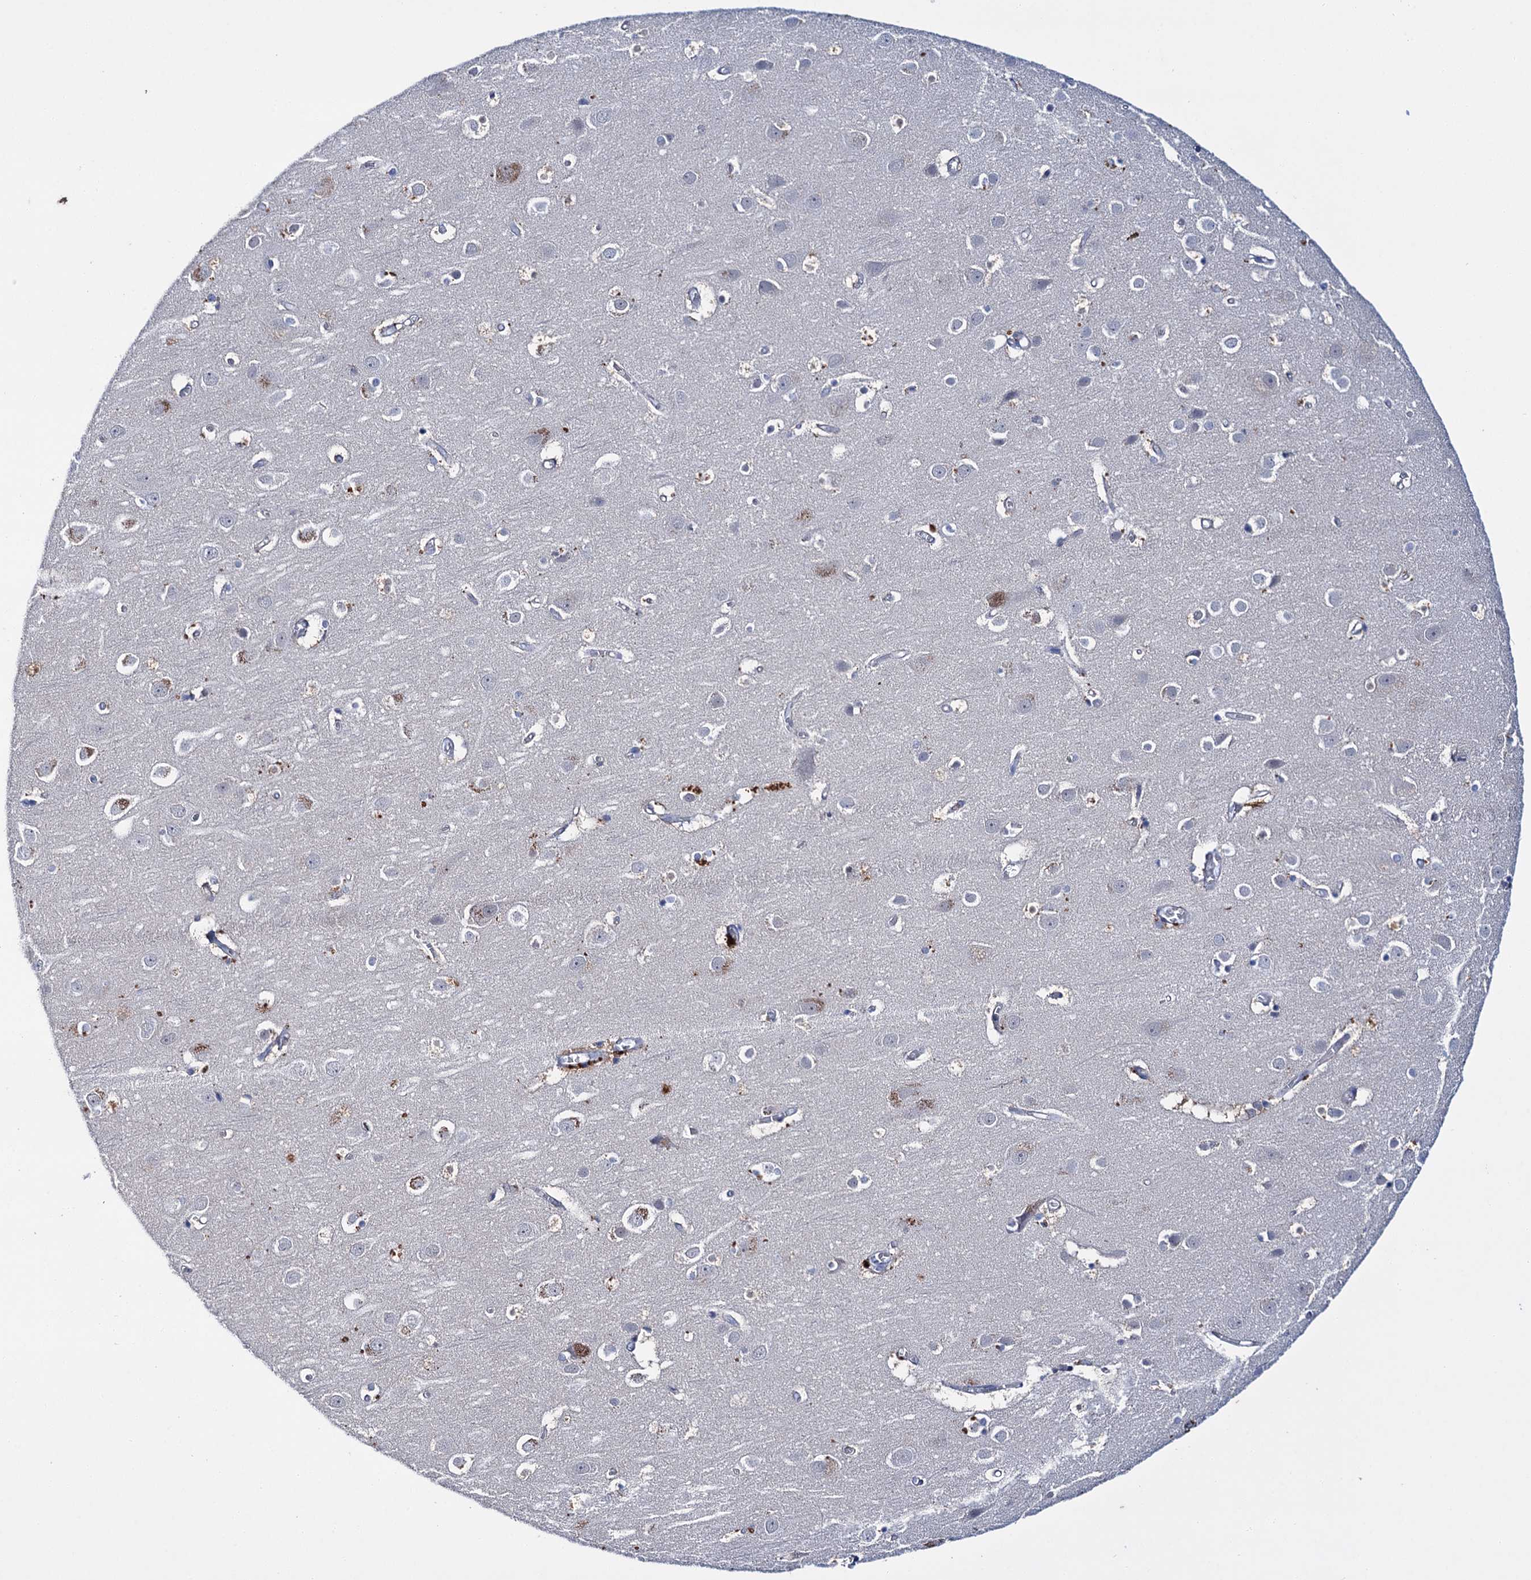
{"staining": {"intensity": "negative", "quantity": "none", "location": "none"}, "tissue": "cerebral cortex", "cell_type": "Endothelial cells", "image_type": "normal", "snomed": [{"axis": "morphology", "description": "Normal tissue, NOS"}, {"axis": "topography", "description": "Cerebral cortex"}], "caption": "The photomicrograph demonstrates no staining of endothelial cells in normal cerebral cortex. (Stains: DAB IHC with hematoxylin counter stain, Microscopy: brightfield microscopy at high magnification).", "gene": "LYZL4", "patient": {"sex": "male", "age": 54}}